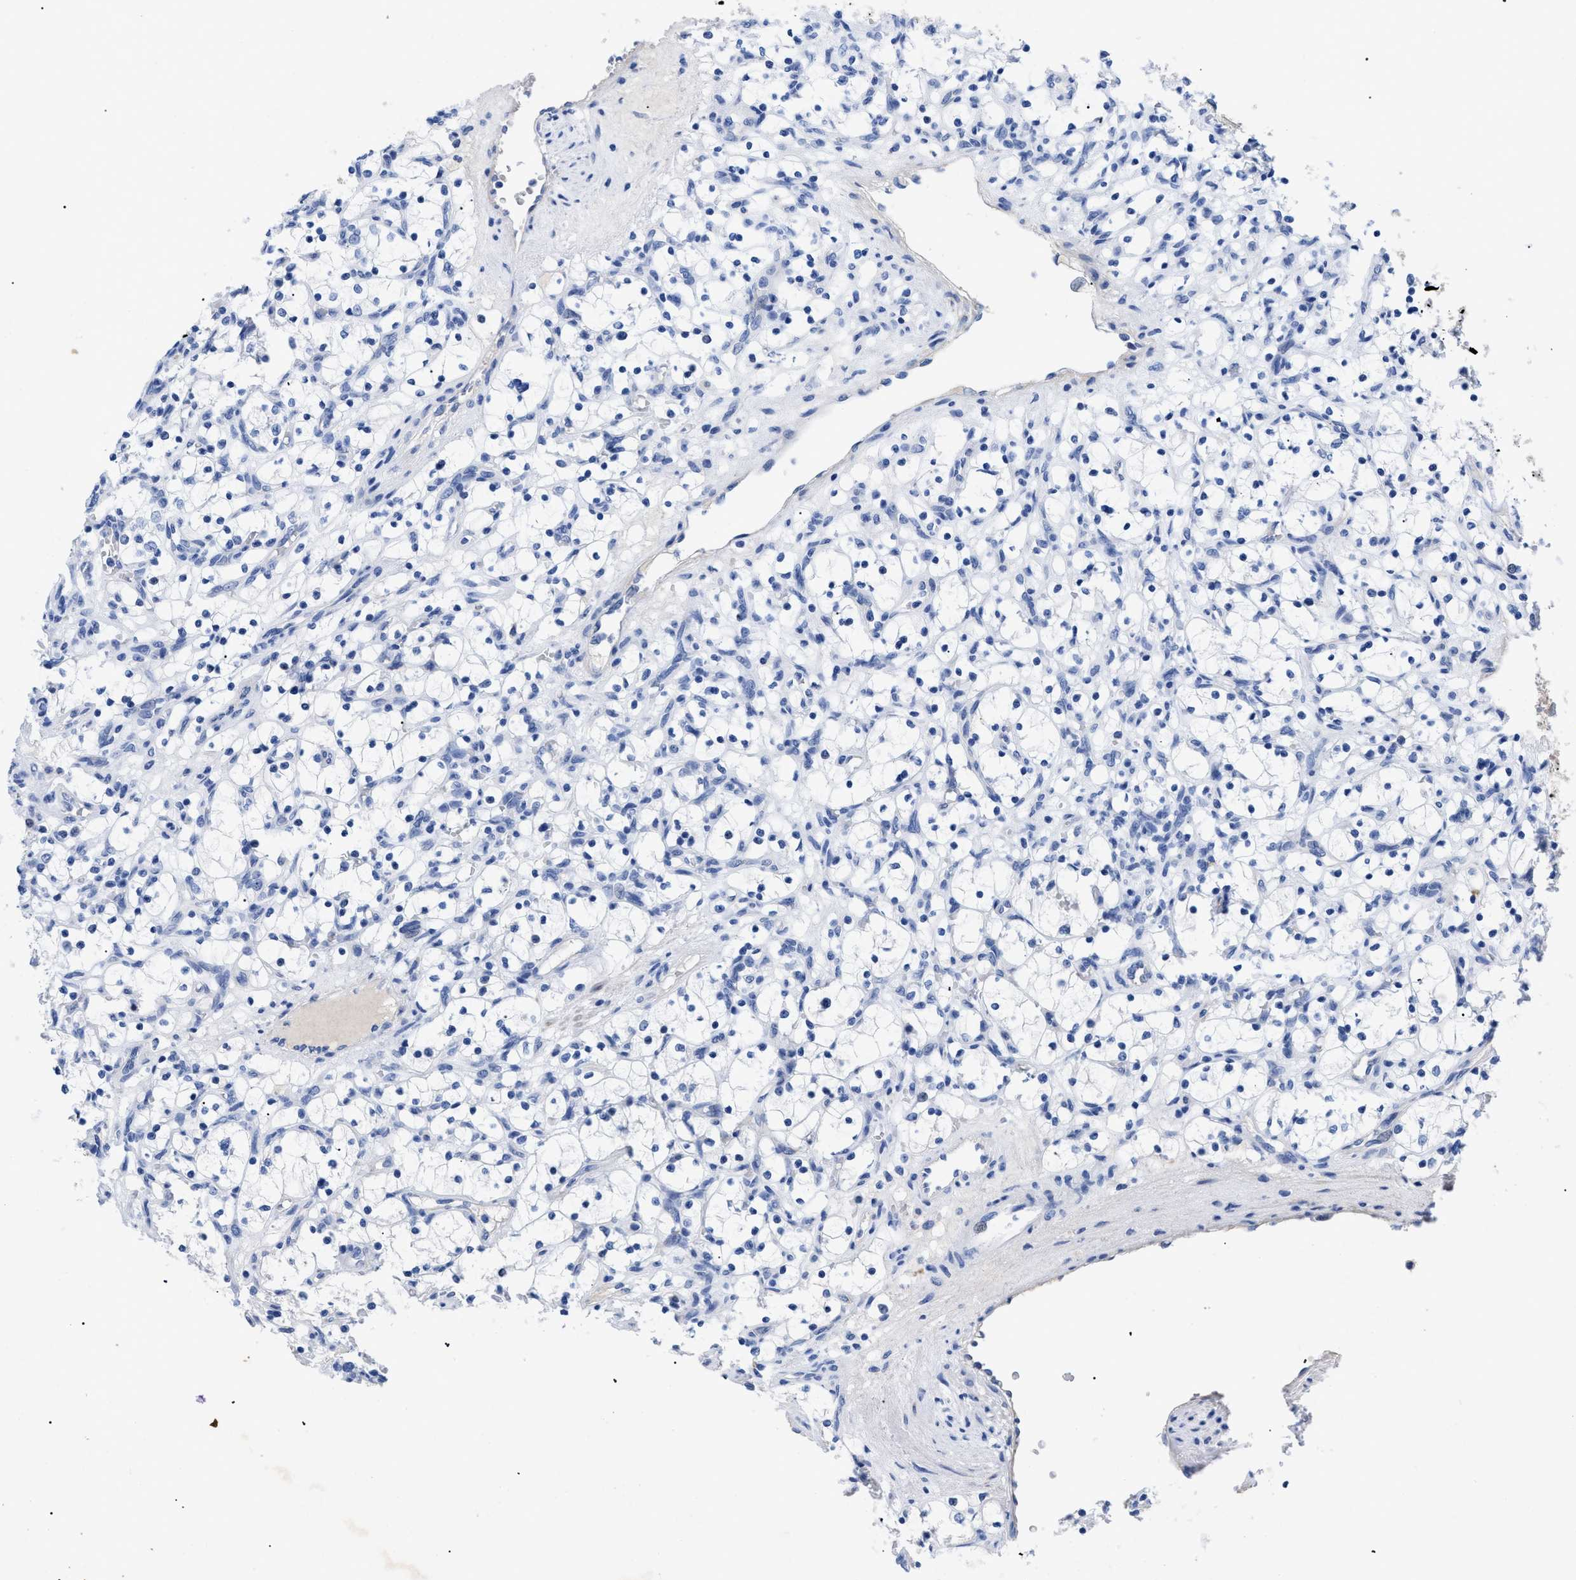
{"staining": {"intensity": "negative", "quantity": "none", "location": "none"}, "tissue": "renal cancer", "cell_type": "Tumor cells", "image_type": "cancer", "snomed": [{"axis": "morphology", "description": "Adenocarcinoma, NOS"}, {"axis": "topography", "description": "Kidney"}], "caption": "Adenocarcinoma (renal) stained for a protein using IHC demonstrates no staining tumor cells.", "gene": "TMEM68", "patient": {"sex": "female", "age": 69}}